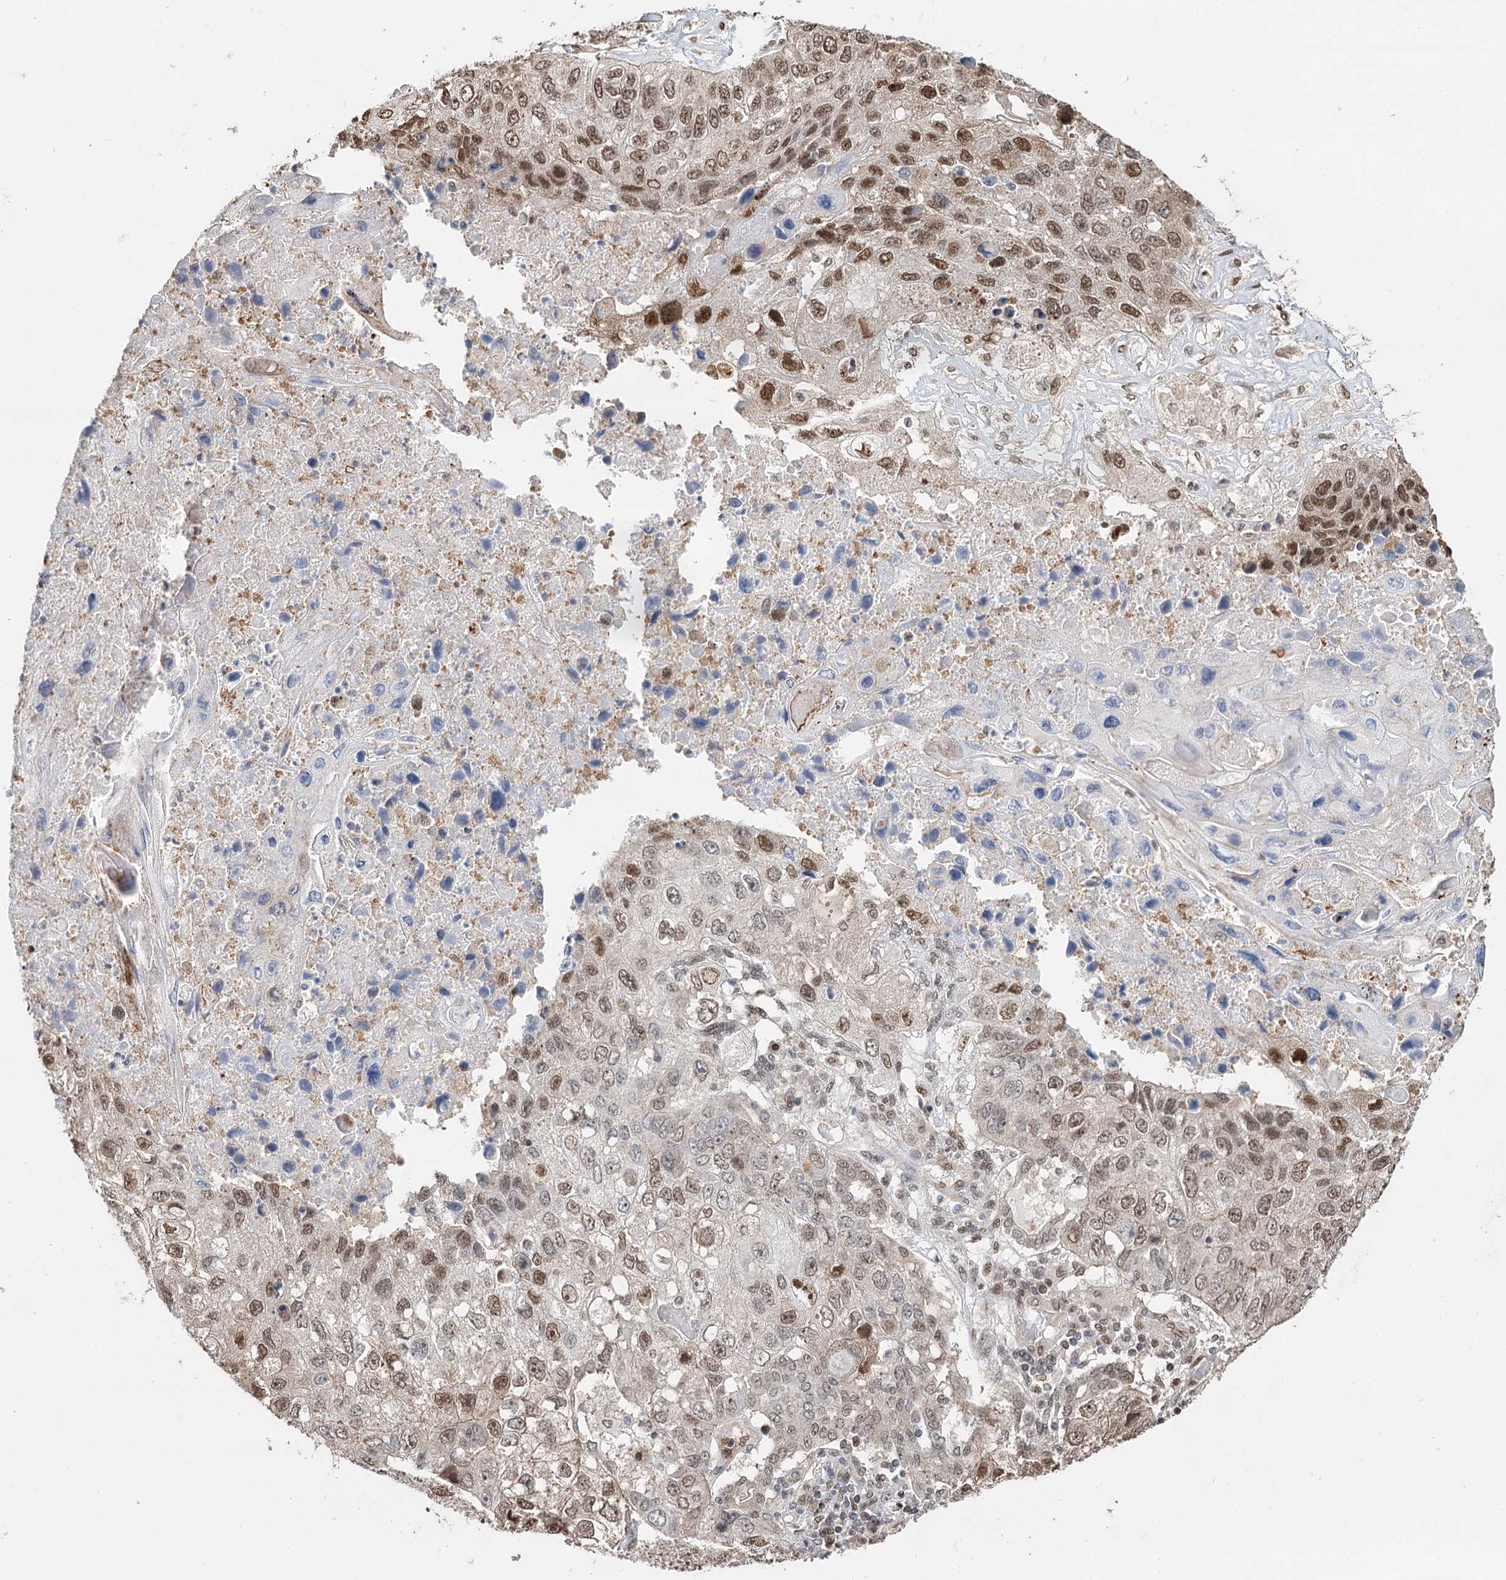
{"staining": {"intensity": "moderate", "quantity": ">75%", "location": "nuclear"}, "tissue": "lung cancer", "cell_type": "Tumor cells", "image_type": "cancer", "snomed": [{"axis": "morphology", "description": "Squamous cell carcinoma, NOS"}, {"axis": "topography", "description": "Lung"}], "caption": "The image demonstrates immunohistochemical staining of lung squamous cell carcinoma. There is moderate nuclear positivity is seen in about >75% of tumor cells. Using DAB (3,3'-diaminobenzidine) (brown) and hematoxylin (blue) stains, captured at high magnification using brightfield microscopy.", "gene": "RPS27A", "patient": {"sex": "male", "age": 61}}